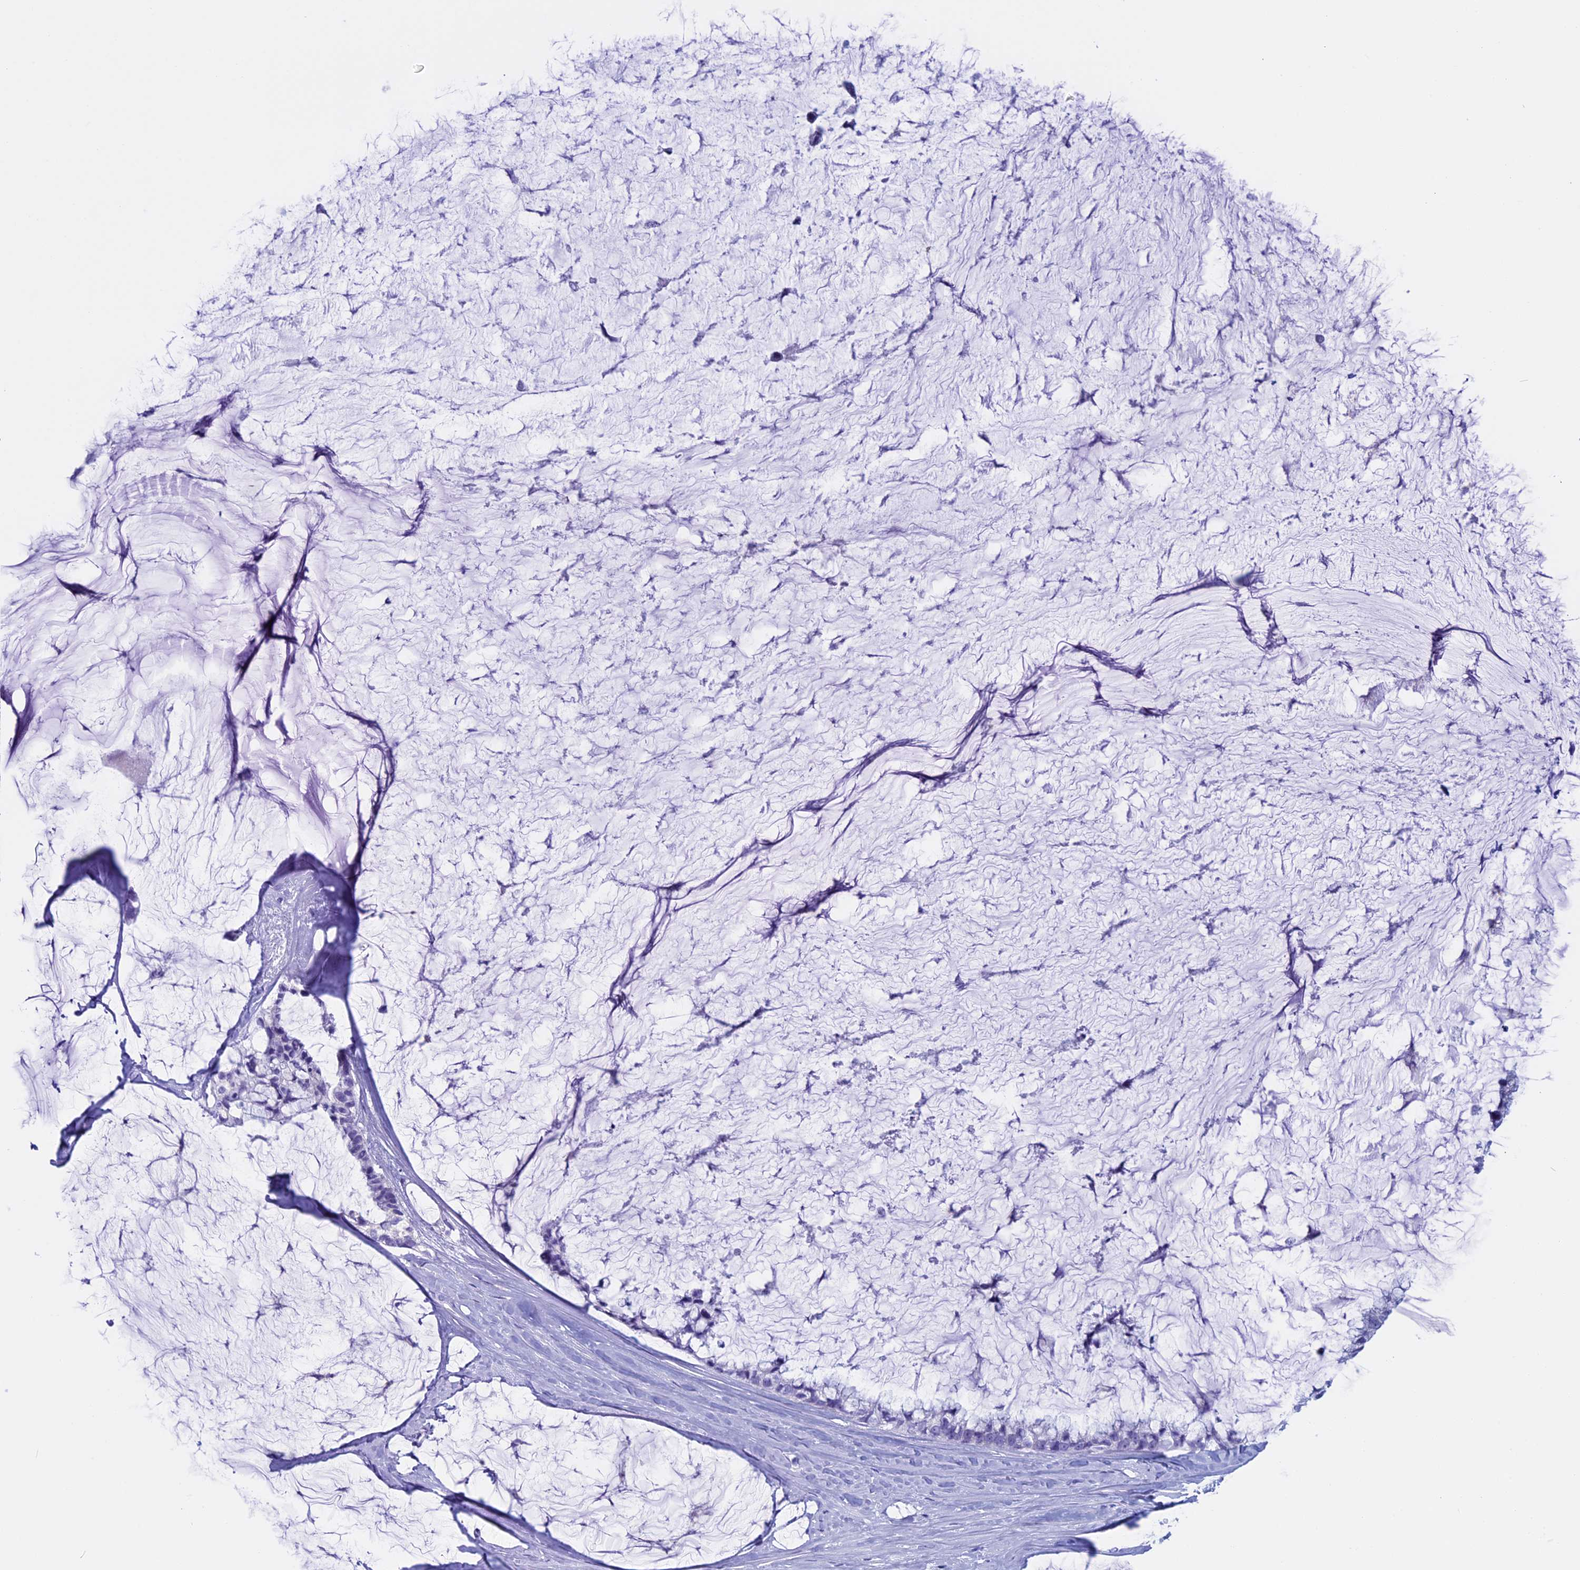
{"staining": {"intensity": "negative", "quantity": "none", "location": "none"}, "tissue": "ovarian cancer", "cell_type": "Tumor cells", "image_type": "cancer", "snomed": [{"axis": "morphology", "description": "Cystadenocarcinoma, mucinous, NOS"}, {"axis": "topography", "description": "Ovary"}], "caption": "High magnification brightfield microscopy of ovarian cancer (mucinous cystadenocarcinoma) stained with DAB (brown) and counterstained with hematoxylin (blue): tumor cells show no significant positivity.", "gene": "FAM169A", "patient": {"sex": "female", "age": 39}}